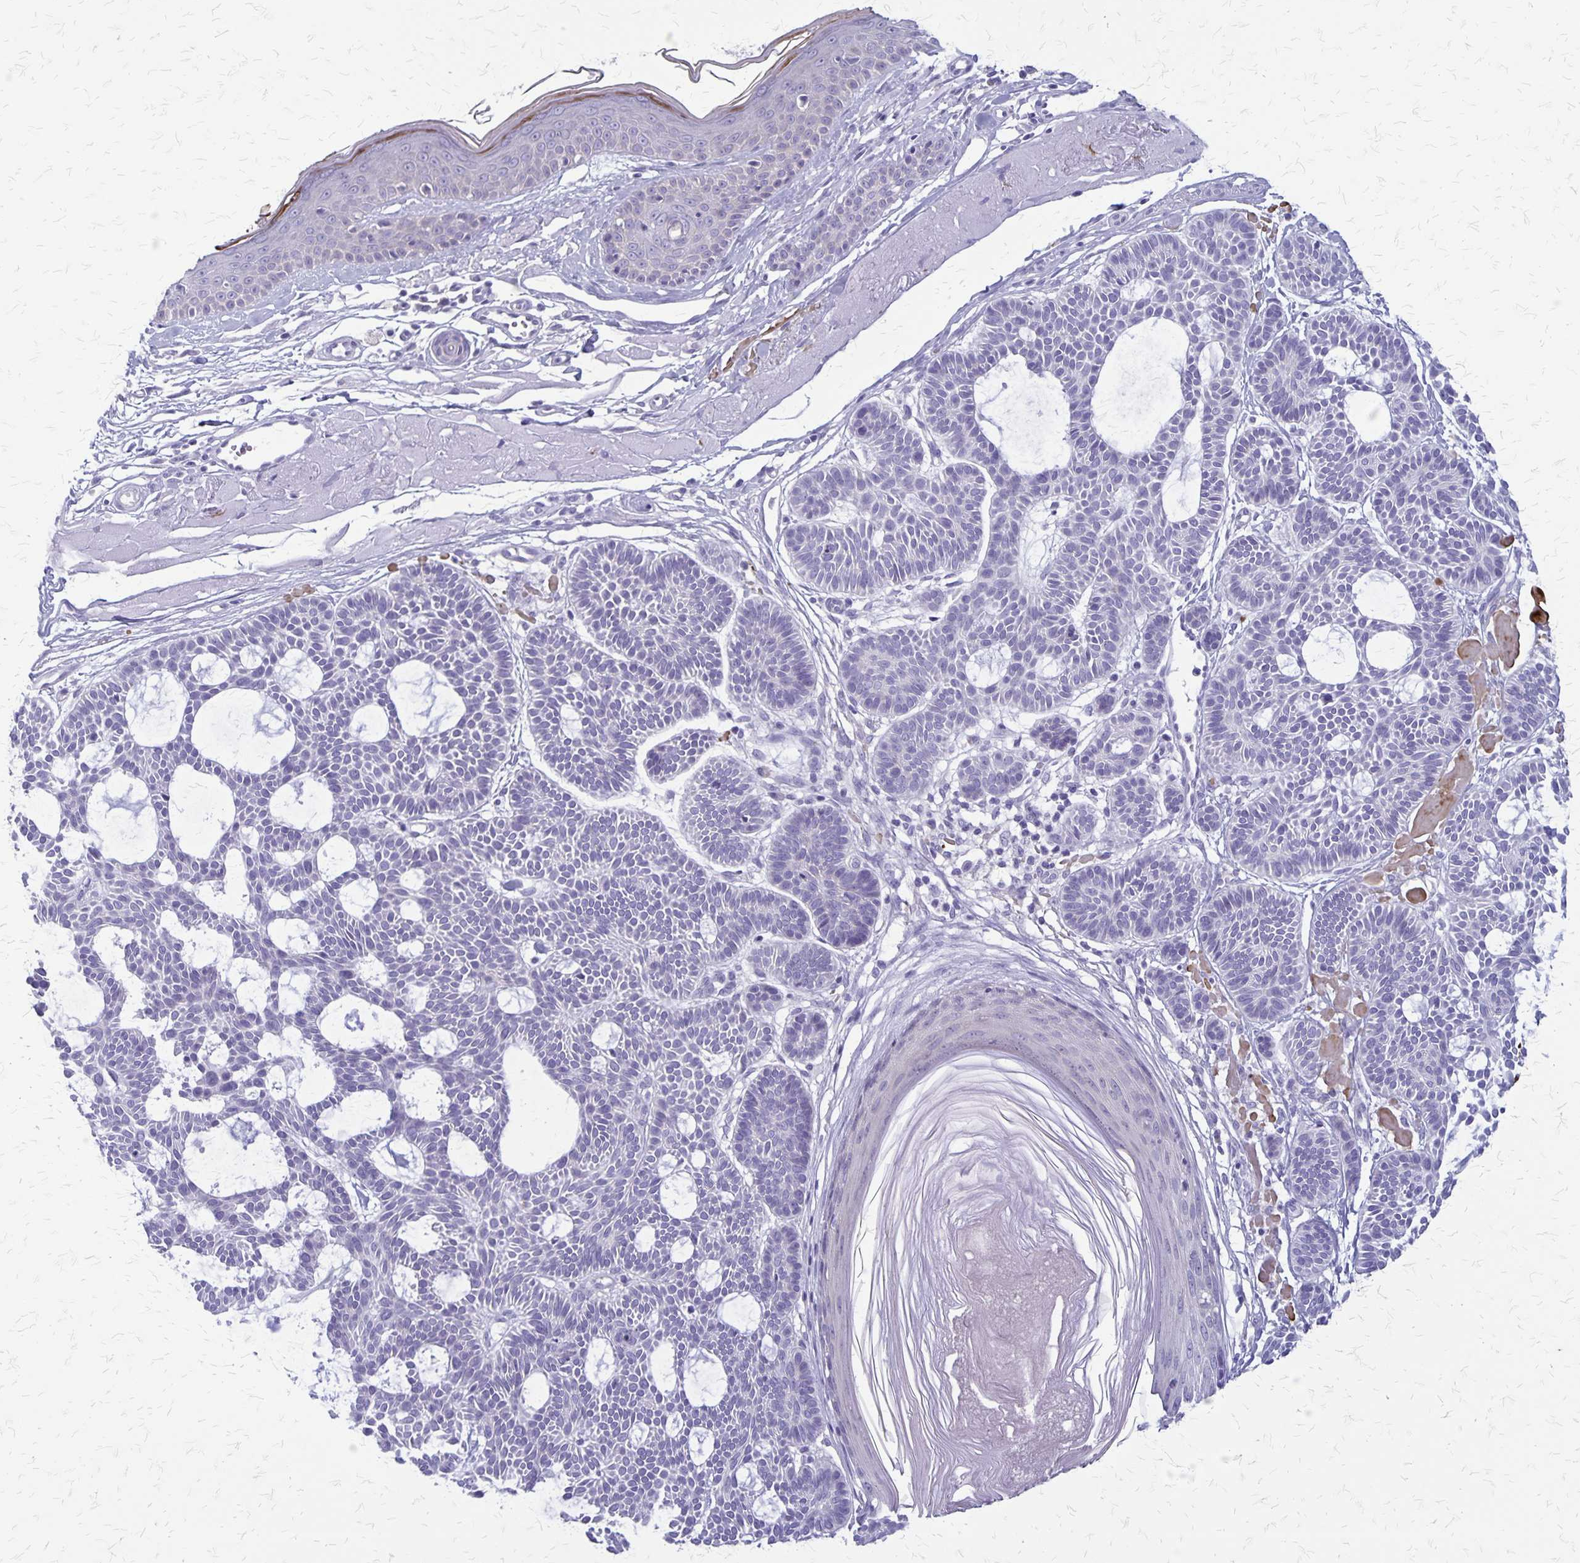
{"staining": {"intensity": "negative", "quantity": "none", "location": "none"}, "tissue": "skin cancer", "cell_type": "Tumor cells", "image_type": "cancer", "snomed": [{"axis": "morphology", "description": "Basal cell carcinoma"}, {"axis": "topography", "description": "Skin"}], "caption": "This is an immunohistochemistry (IHC) histopathology image of skin cancer. There is no positivity in tumor cells.", "gene": "PLXNB3", "patient": {"sex": "male", "age": 85}}